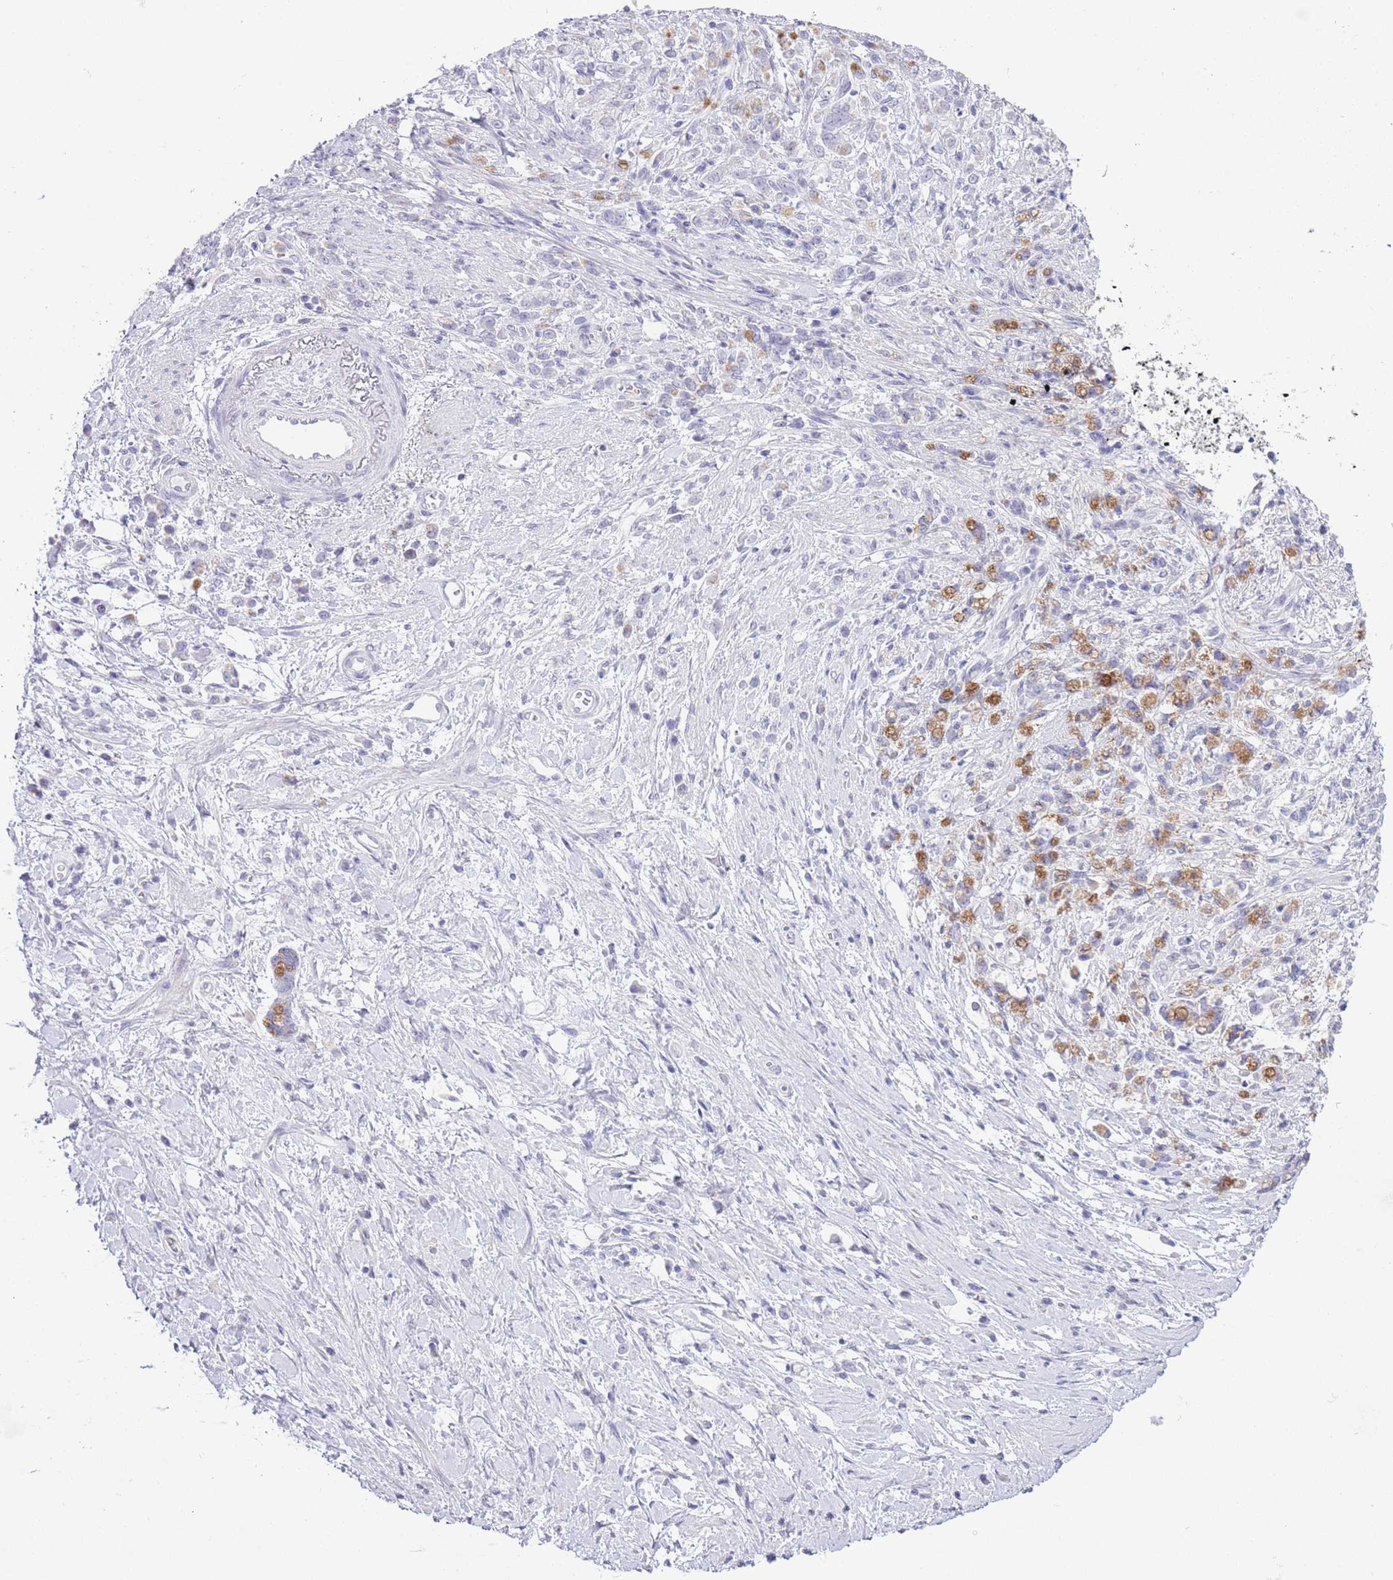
{"staining": {"intensity": "moderate", "quantity": "<25%", "location": "cytoplasmic/membranous"}, "tissue": "stomach cancer", "cell_type": "Tumor cells", "image_type": "cancer", "snomed": [{"axis": "morphology", "description": "Adenocarcinoma, NOS"}, {"axis": "topography", "description": "Stomach"}], "caption": "This is a histology image of immunohistochemistry (IHC) staining of stomach adenocarcinoma, which shows moderate positivity in the cytoplasmic/membranous of tumor cells.", "gene": "OR2Z1", "patient": {"sex": "female", "age": 60}}